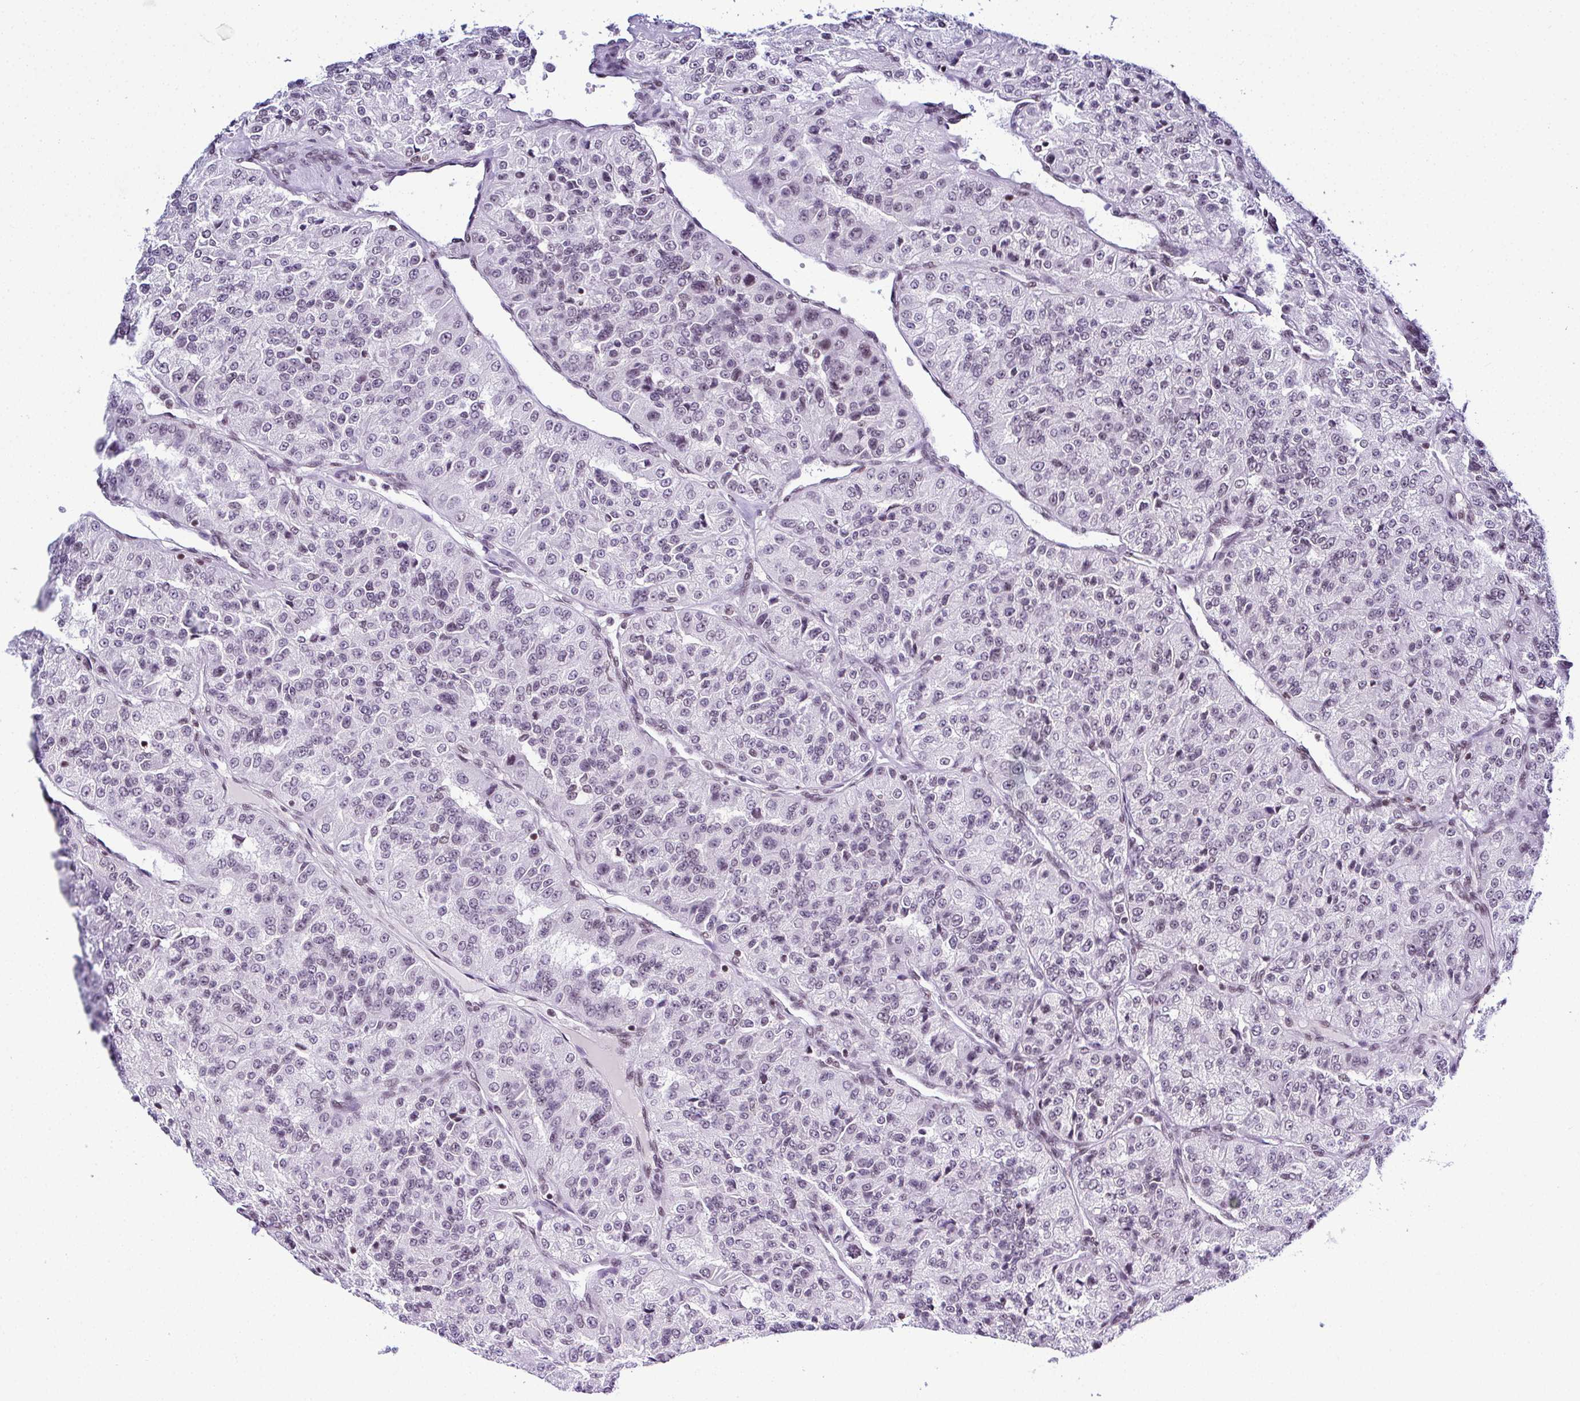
{"staining": {"intensity": "weak", "quantity": "<25%", "location": "nuclear"}, "tissue": "renal cancer", "cell_type": "Tumor cells", "image_type": "cancer", "snomed": [{"axis": "morphology", "description": "Adenocarcinoma, NOS"}, {"axis": "topography", "description": "Kidney"}], "caption": "This is an immunohistochemistry photomicrograph of human renal cancer (adenocarcinoma). There is no expression in tumor cells.", "gene": "DR1", "patient": {"sex": "female", "age": 63}}